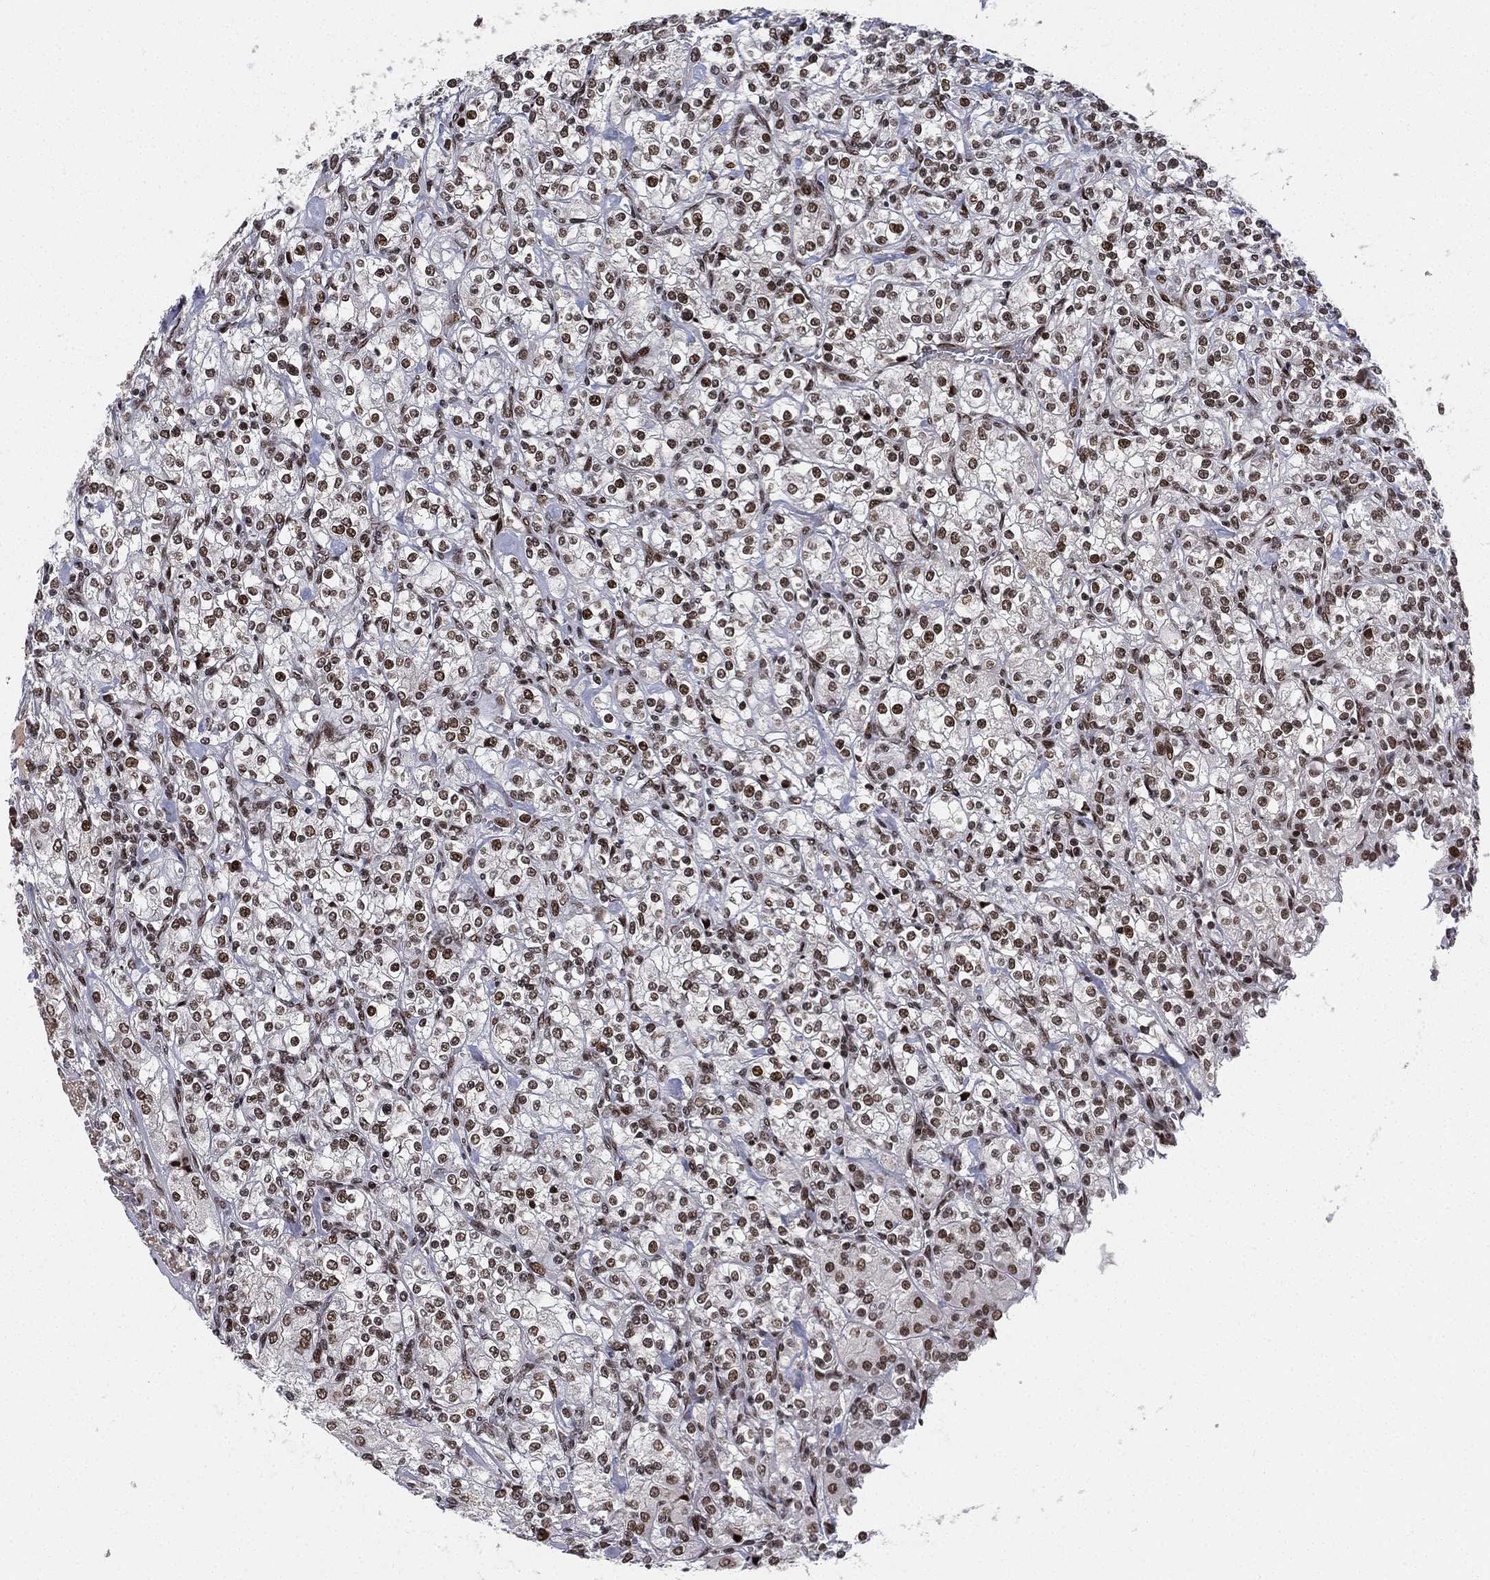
{"staining": {"intensity": "strong", "quantity": ">75%", "location": "nuclear"}, "tissue": "renal cancer", "cell_type": "Tumor cells", "image_type": "cancer", "snomed": [{"axis": "morphology", "description": "Adenocarcinoma, NOS"}, {"axis": "topography", "description": "Kidney"}], "caption": "A brown stain highlights strong nuclear expression of a protein in human renal adenocarcinoma tumor cells. The staining is performed using DAB (3,3'-diaminobenzidine) brown chromogen to label protein expression. The nuclei are counter-stained blue using hematoxylin.", "gene": "RTF1", "patient": {"sex": "male", "age": 77}}